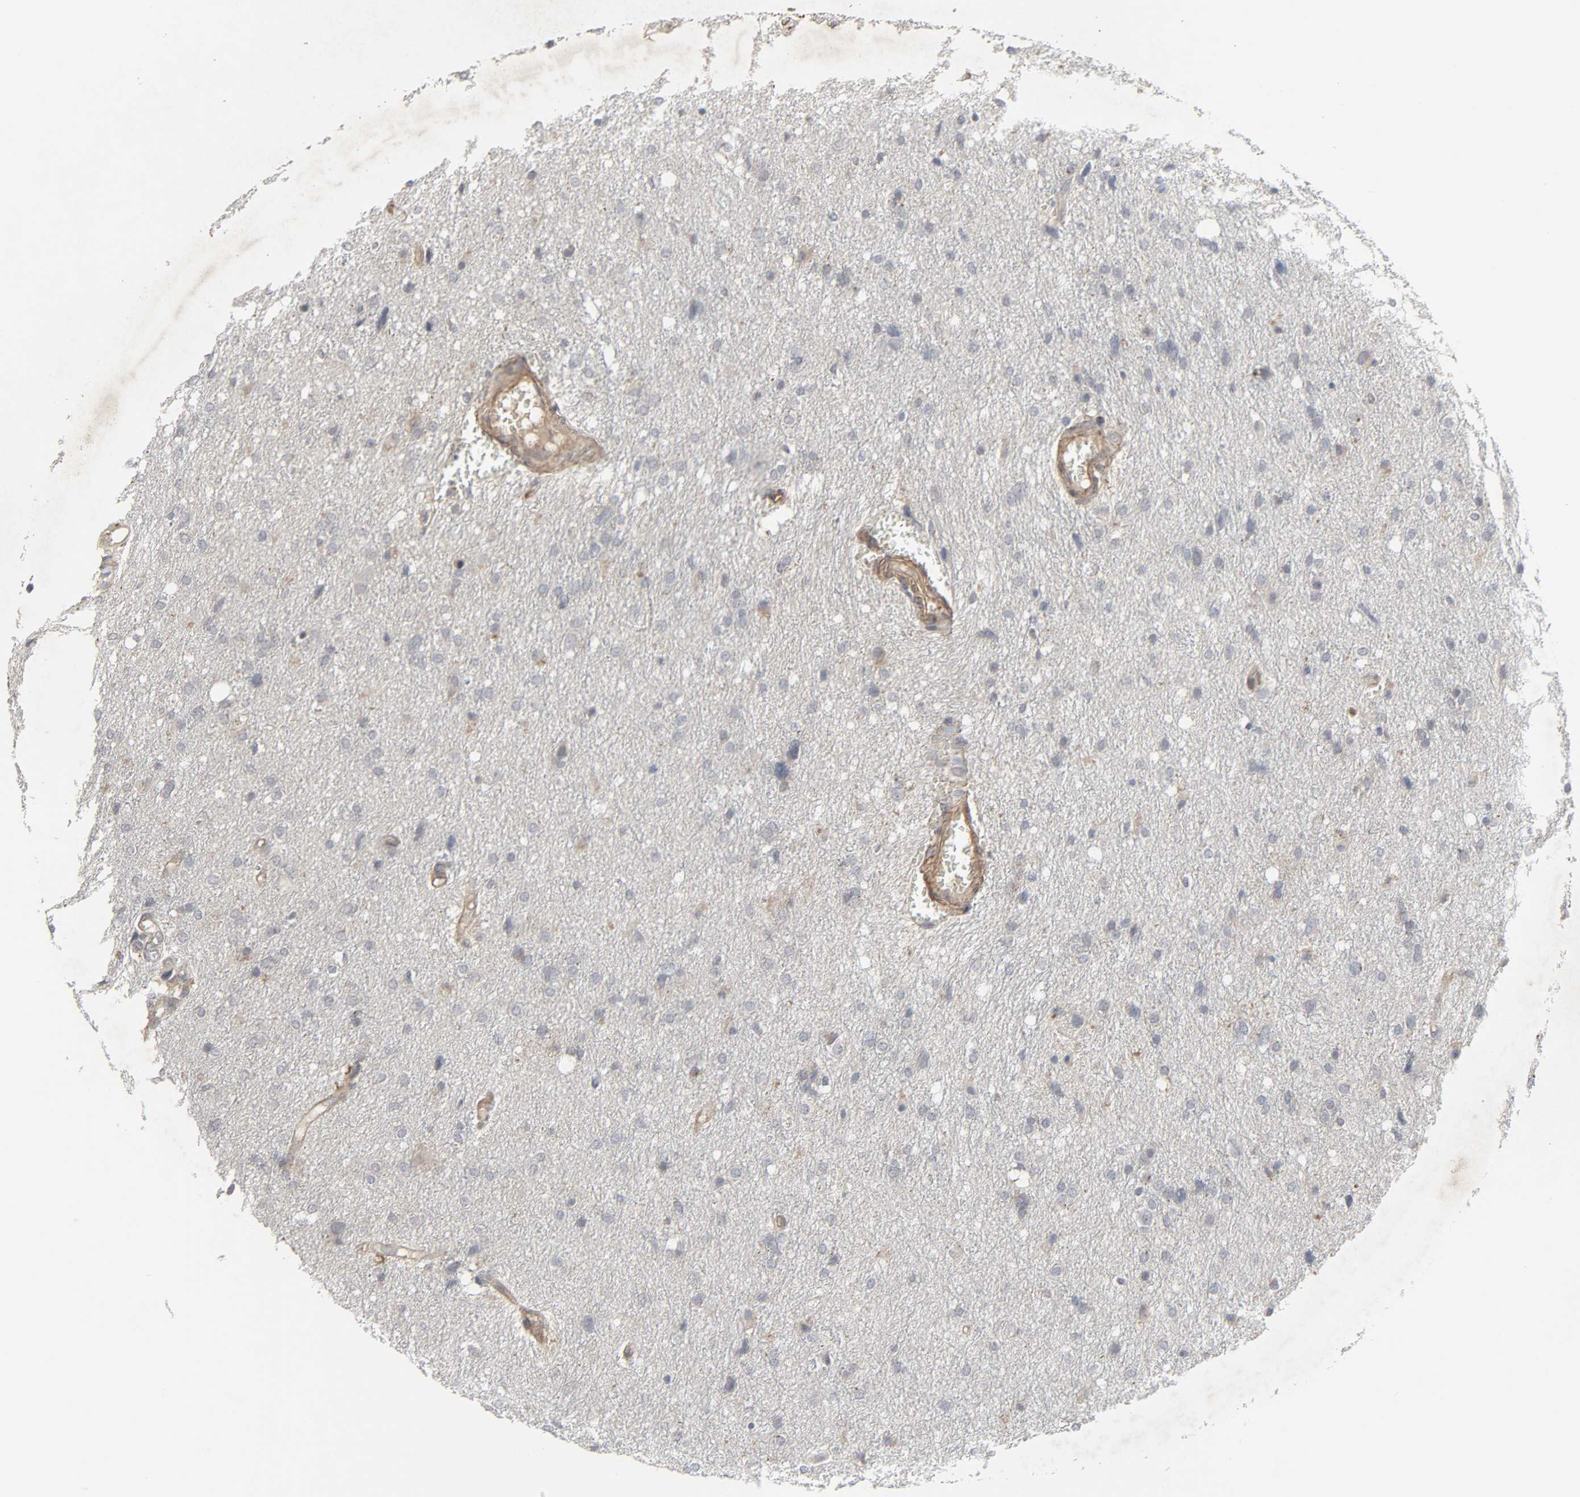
{"staining": {"intensity": "weak", "quantity": "<25%", "location": "cytoplasmic/membranous"}, "tissue": "glioma", "cell_type": "Tumor cells", "image_type": "cancer", "snomed": [{"axis": "morphology", "description": "Glioma, malignant, High grade"}, {"axis": "topography", "description": "Brain"}], "caption": "The photomicrograph exhibits no significant expression in tumor cells of glioma.", "gene": "ADCY4", "patient": {"sex": "female", "age": 59}}